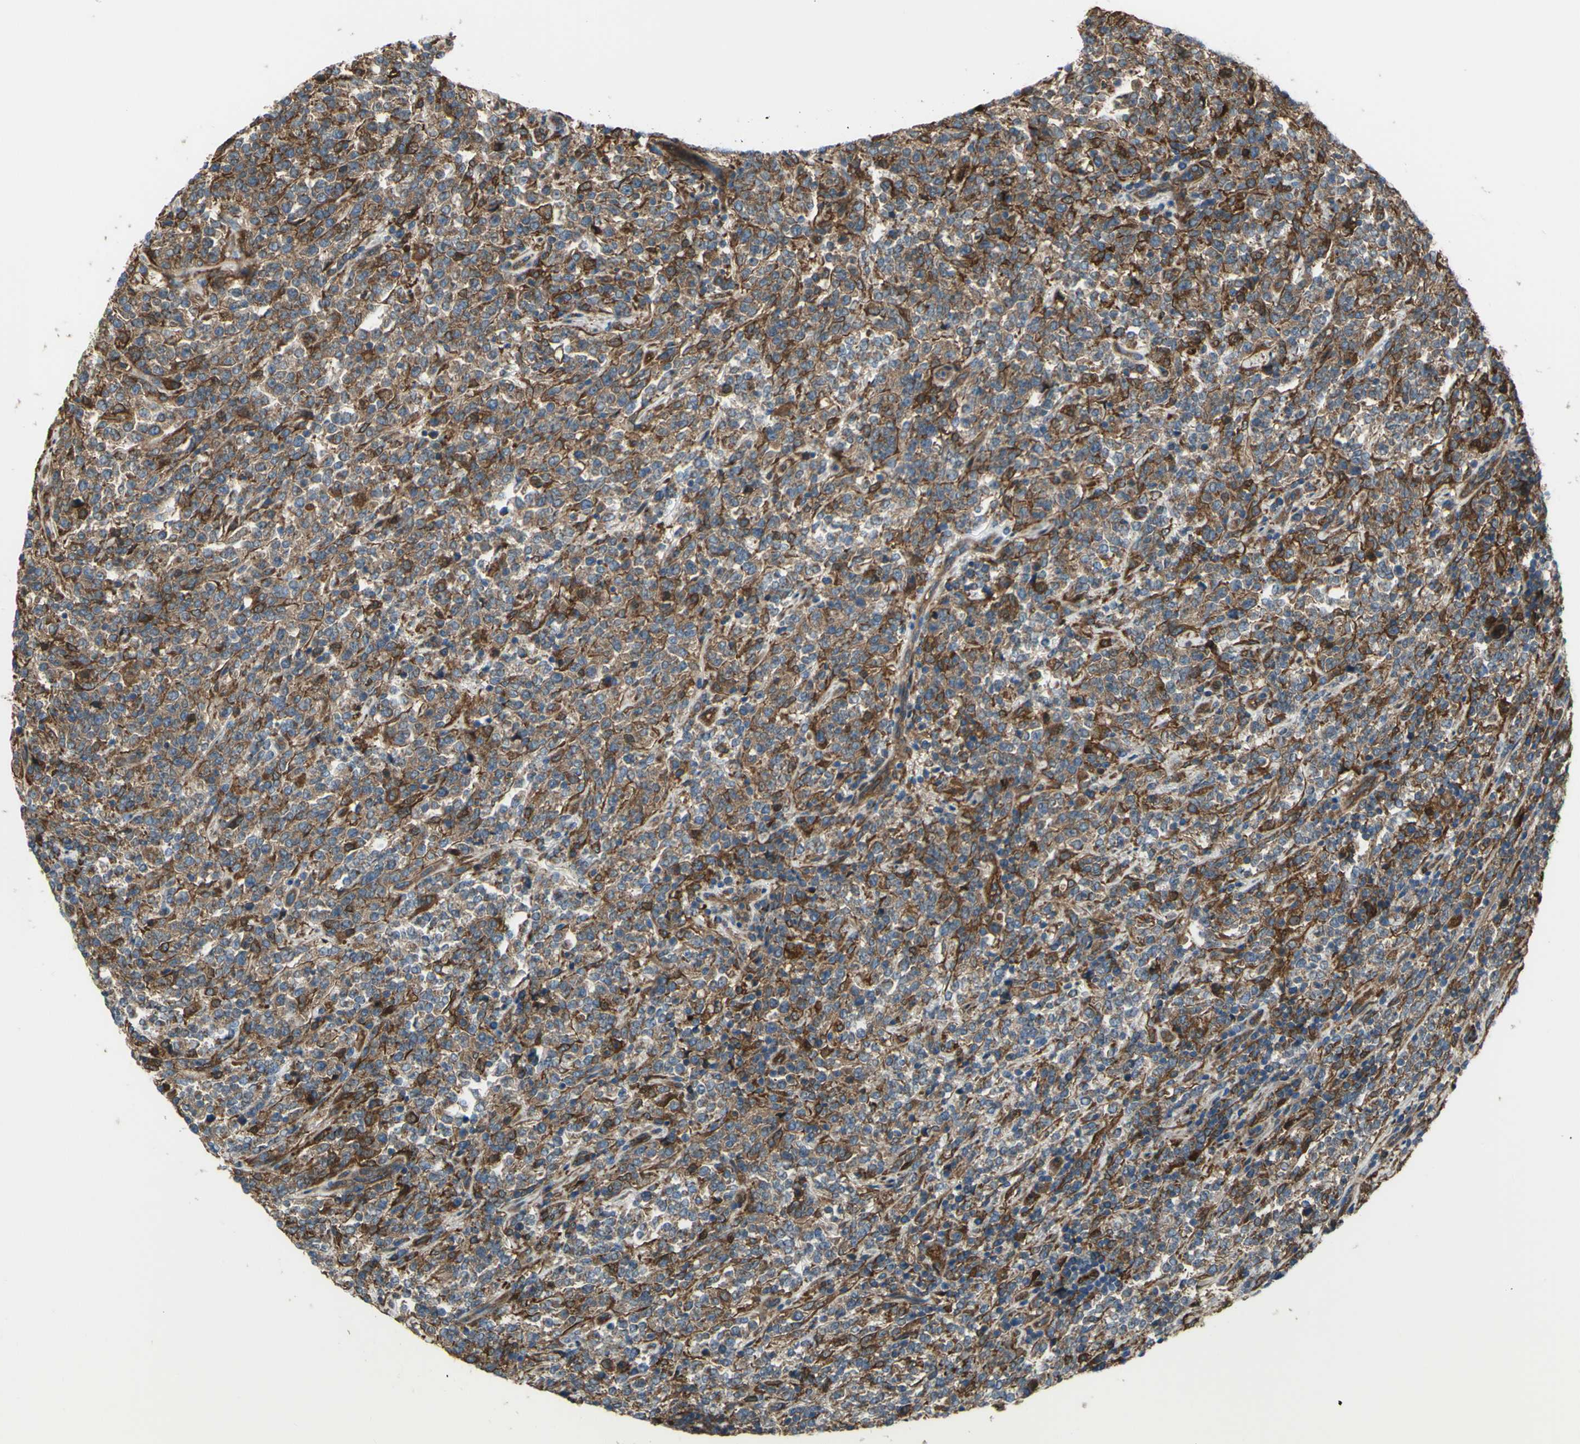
{"staining": {"intensity": "moderate", "quantity": "25%-75%", "location": "cytoplasmic/membranous"}, "tissue": "lymphoma", "cell_type": "Tumor cells", "image_type": "cancer", "snomed": [{"axis": "morphology", "description": "Malignant lymphoma, non-Hodgkin's type, High grade"}, {"axis": "topography", "description": "Soft tissue"}], "caption": "Lymphoma stained with a brown dye demonstrates moderate cytoplasmic/membranous positive positivity in about 25%-75% of tumor cells.", "gene": "IGSF9B", "patient": {"sex": "male", "age": 18}}